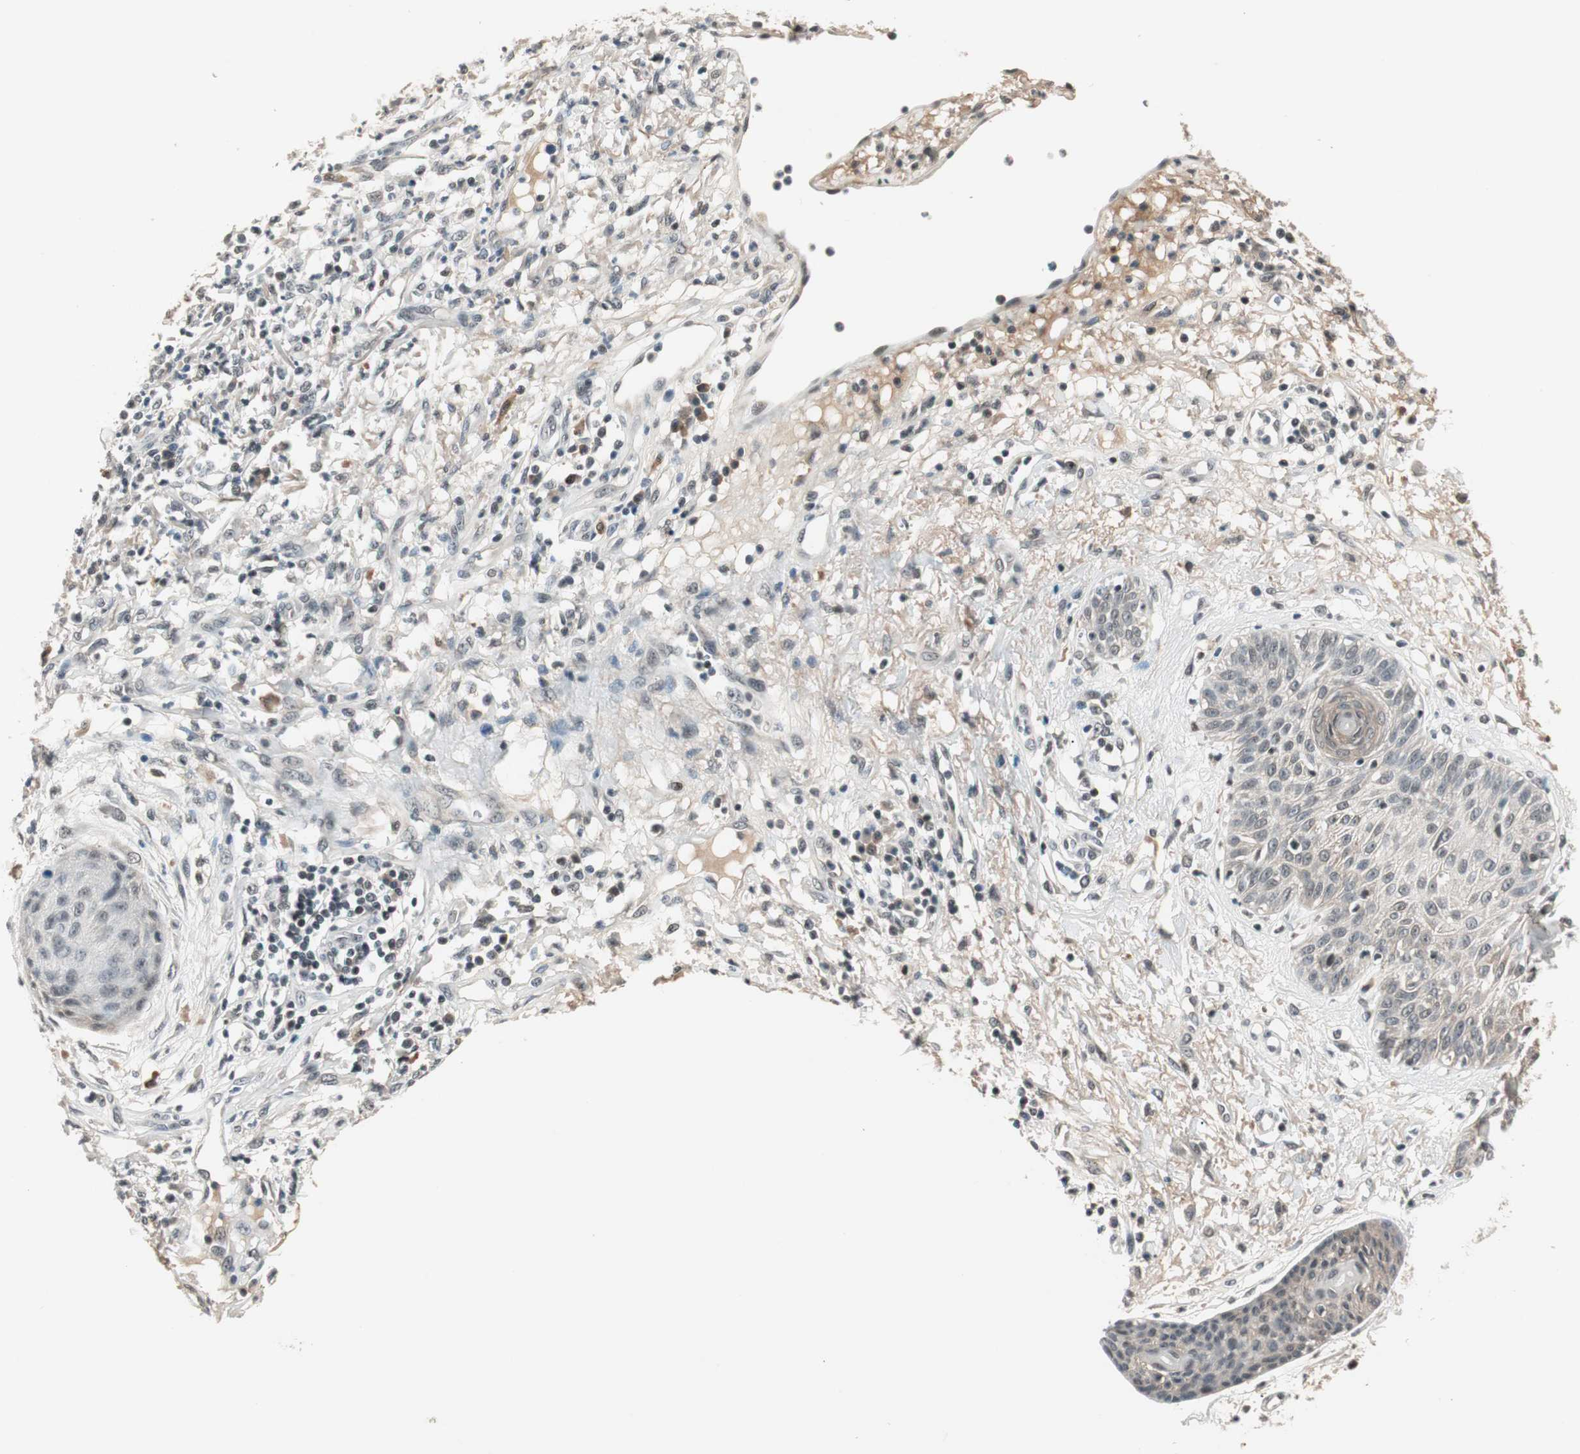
{"staining": {"intensity": "weak", "quantity": "<25%", "location": "cytoplasmic/membranous"}, "tissue": "skin cancer", "cell_type": "Tumor cells", "image_type": "cancer", "snomed": [{"axis": "morphology", "description": "Squamous cell carcinoma, NOS"}, {"axis": "topography", "description": "Skin"}], "caption": "Immunohistochemistry (IHC) histopathology image of neoplastic tissue: human squamous cell carcinoma (skin) stained with DAB (3,3'-diaminobenzidine) reveals no significant protein expression in tumor cells. The staining was performed using DAB to visualize the protein expression in brown, while the nuclei were stained in blue with hematoxylin (Magnification: 20x).", "gene": "NFRKB", "patient": {"sex": "female", "age": 78}}